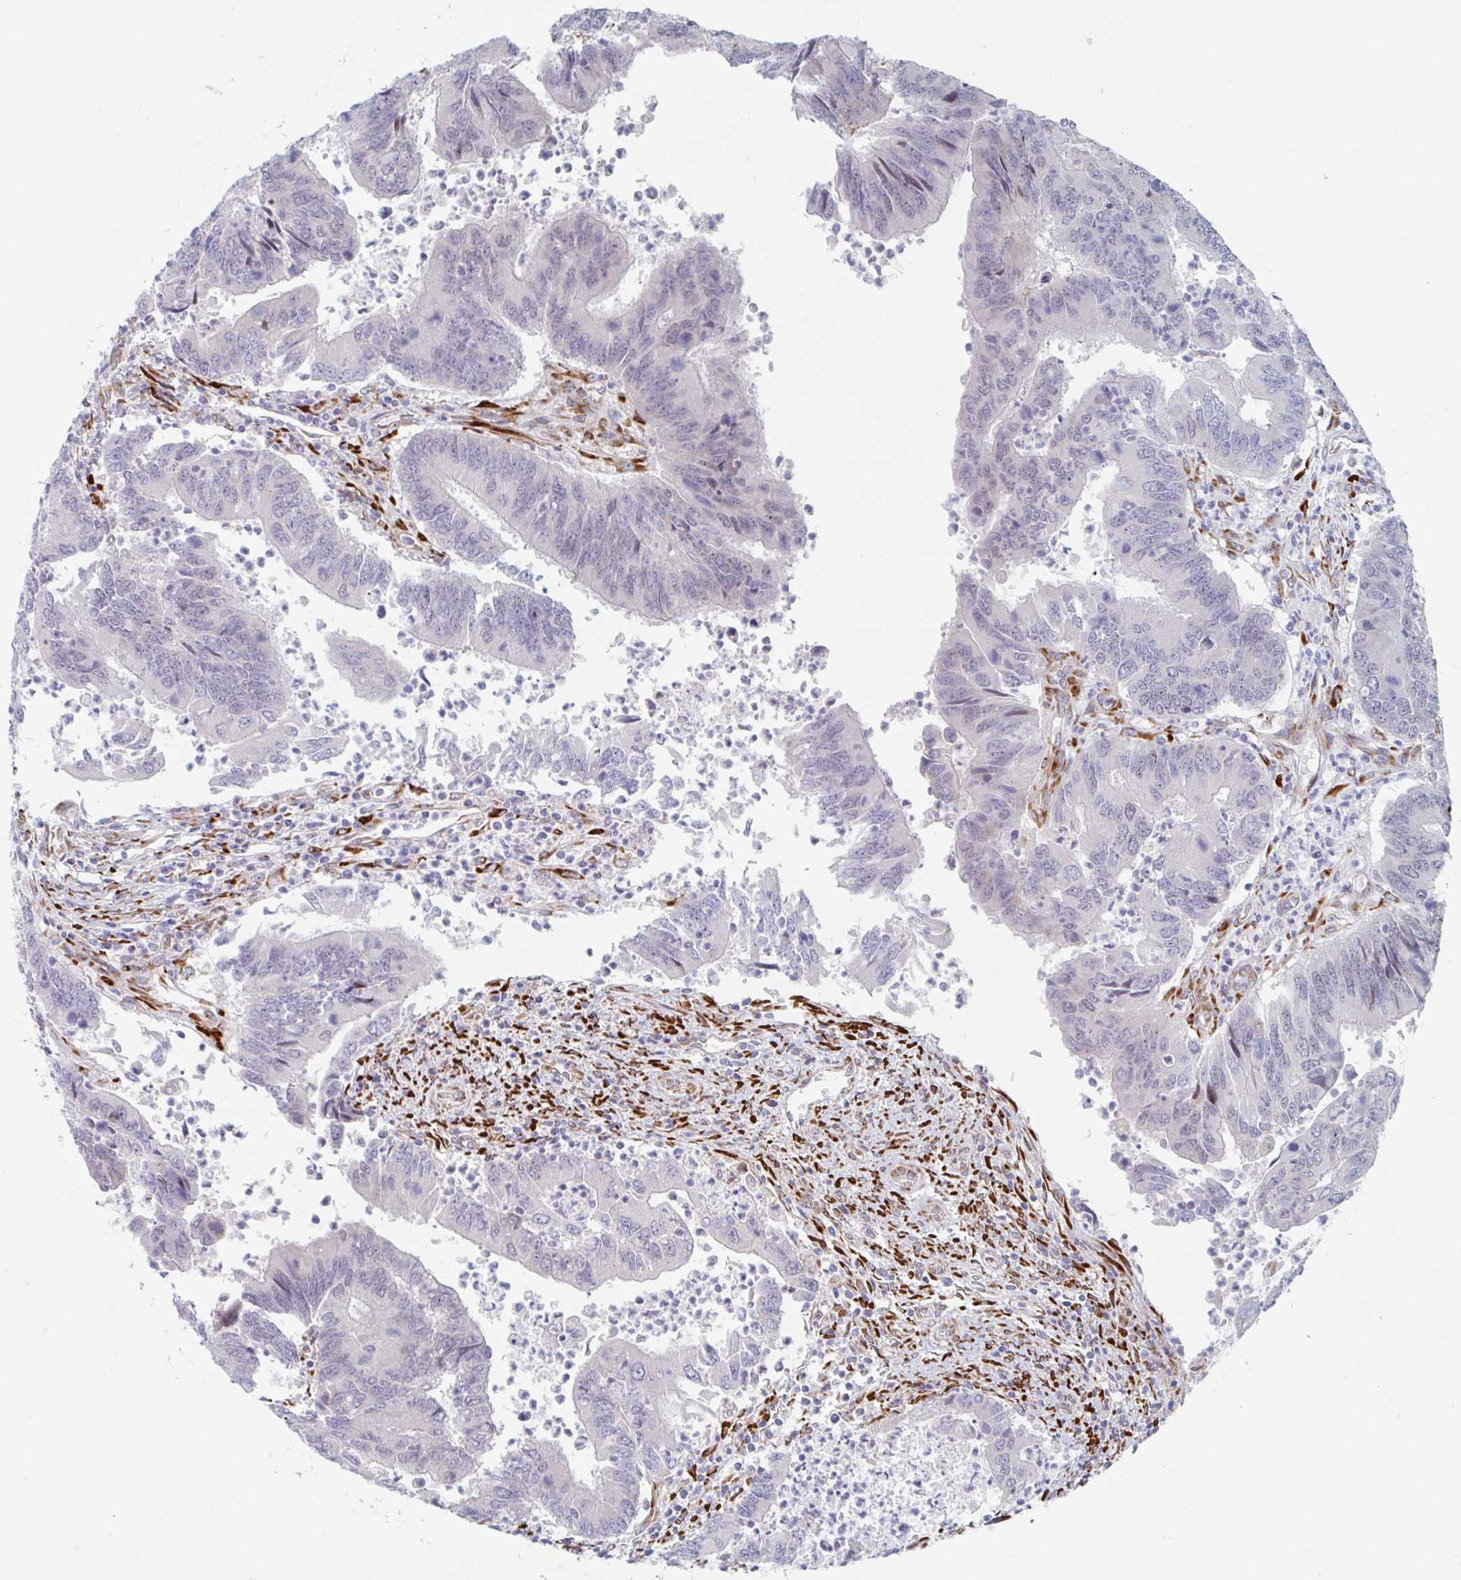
{"staining": {"intensity": "negative", "quantity": "none", "location": "none"}, "tissue": "colorectal cancer", "cell_type": "Tumor cells", "image_type": "cancer", "snomed": [{"axis": "morphology", "description": "Adenocarcinoma, NOS"}, {"axis": "topography", "description": "Colon"}], "caption": "IHC of human colorectal cancer reveals no expression in tumor cells.", "gene": "TRAPPC10", "patient": {"sex": "female", "age": 67}}